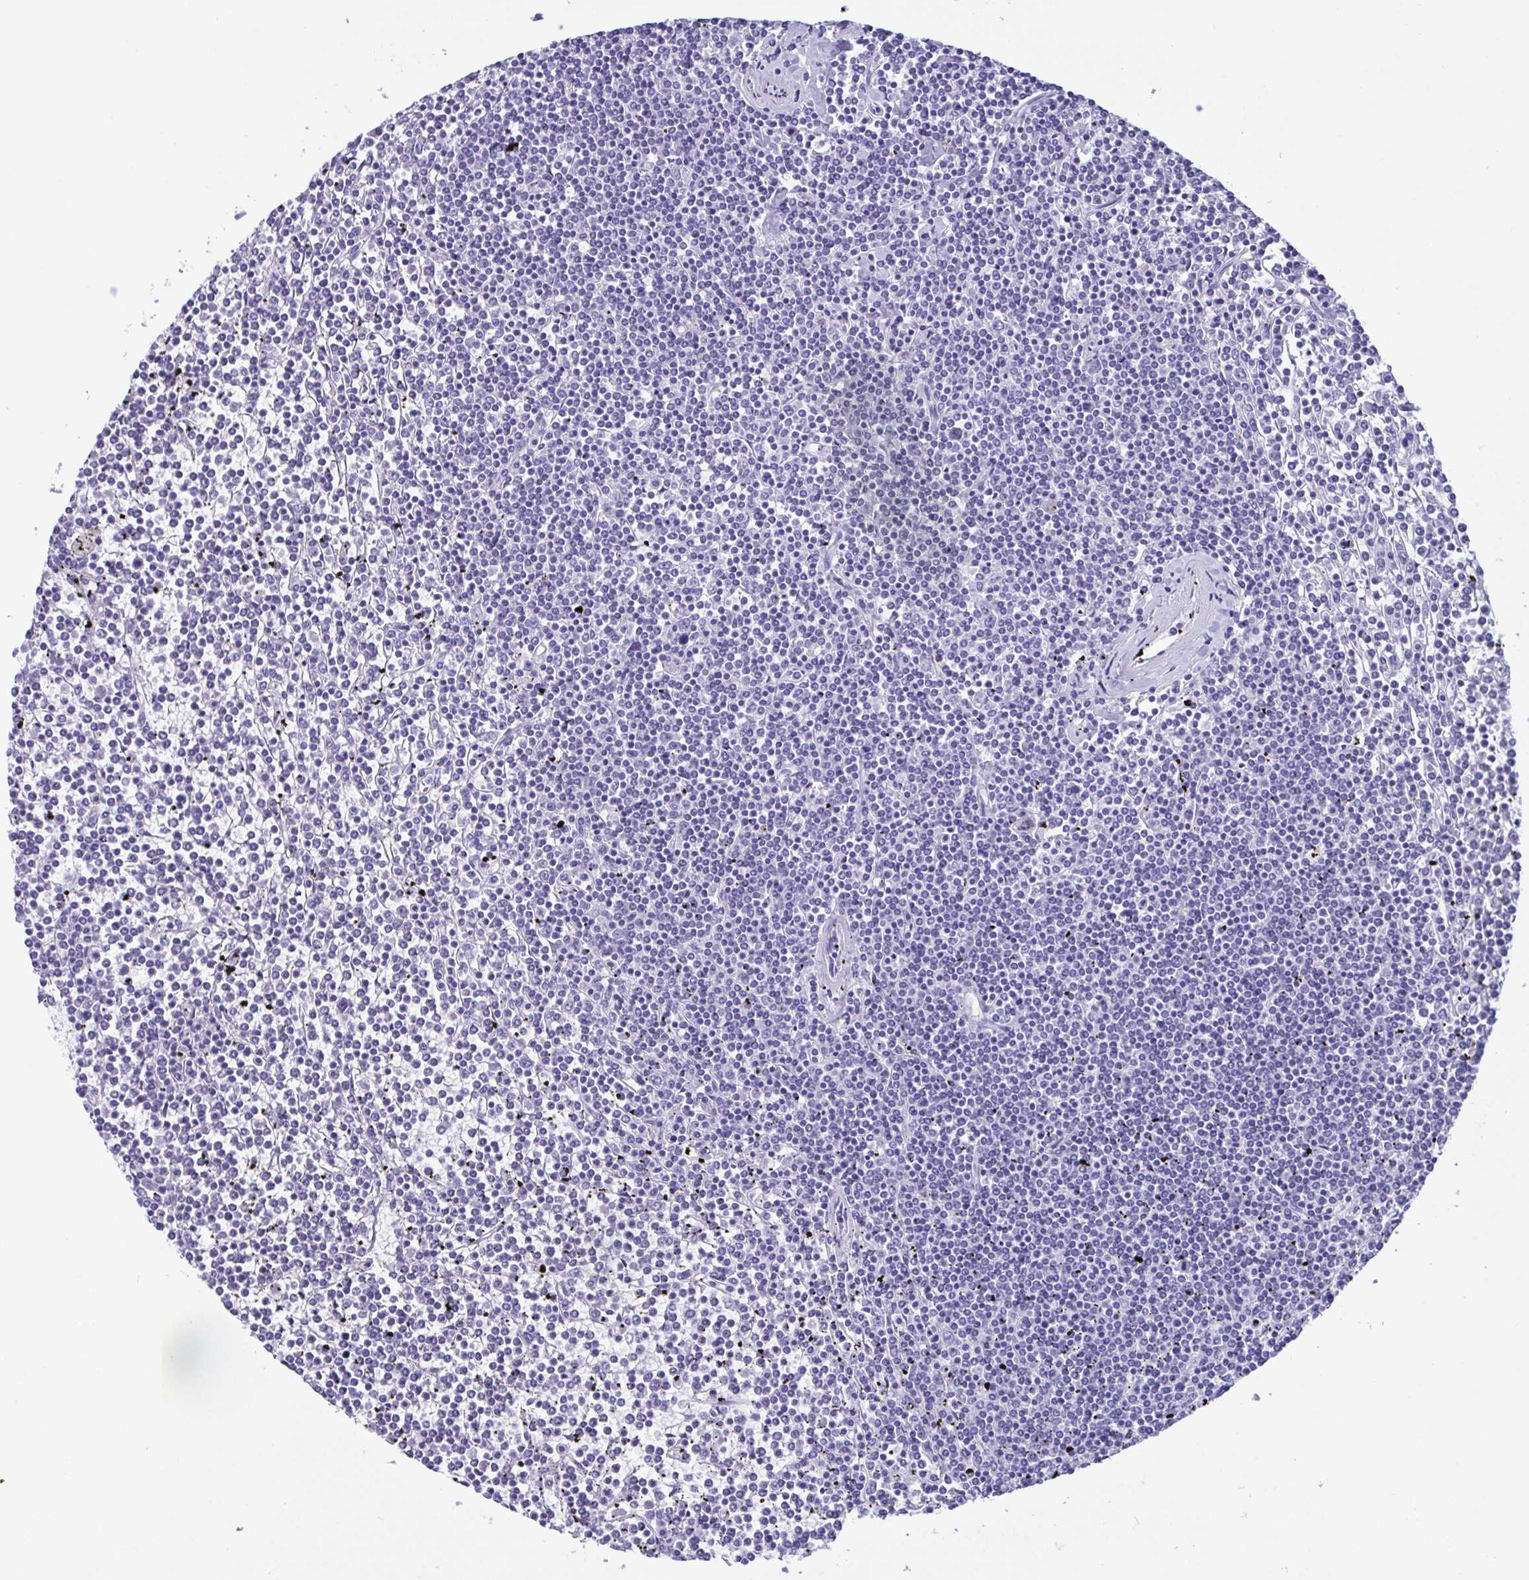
{"staining": {"intensity": "negative", "quantity": "none", "location": "none"}, "tissue": "lymphoma", "cell_type": "Tumor cells", "image_type": "cancer", "snomed": [{"axis": "morphology", "description": "Malignant lymphoma, non-Hodgkin's type, Low grade"}, {"axis": "topography", "description": "Spleen"}], "caption": "Image shows no significant protein positivity in tumor cells of malignant lymphoma, non-Hodgkin's type (low-grade).", "gene": "TSPY2", "patient": {"sex": "female", "age": 19}}